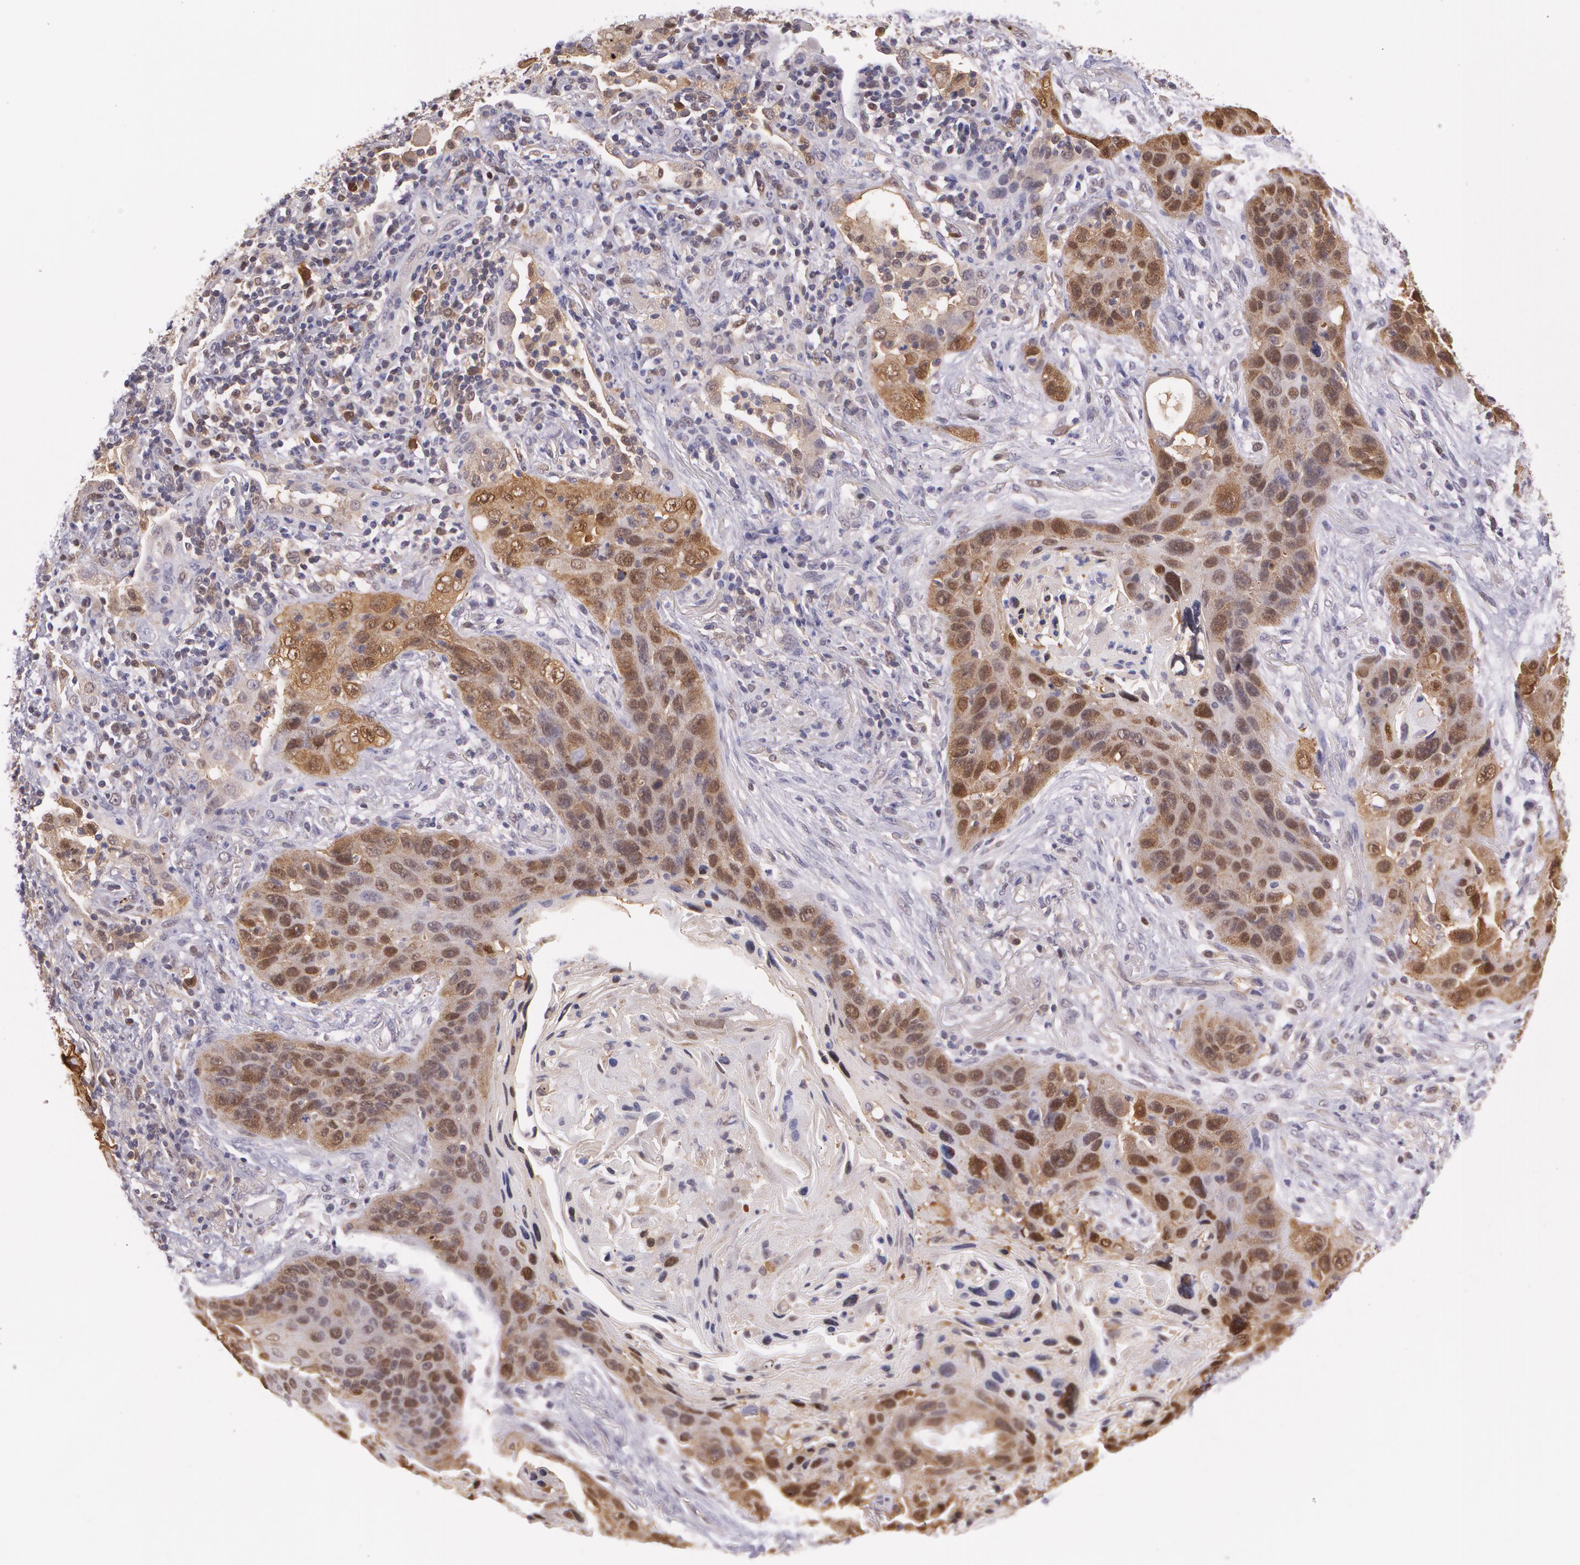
{"staining": {"intensity": "moderate", "quantity": "25%-75%", "location": "cytoplasmic/membranous,nuclear"}, "tissue": "lung cancer", "cell_type": "Tumor cells", "image_type": "cancer", "snomed": [{"axis": "morphology", "description": "Squamous cell carcinoma, NOS"}, {"axis": "topography", "description": "Lung"}], "caption": "The immunohistochemical stain labels moderate cytoplasmic/membranous and nuclear expression in tumor cells of lung cancer (squamous cell carcinoma) tissue.", "gene": "HSPH1", "patient": {"sex": "female", "age": 67}}